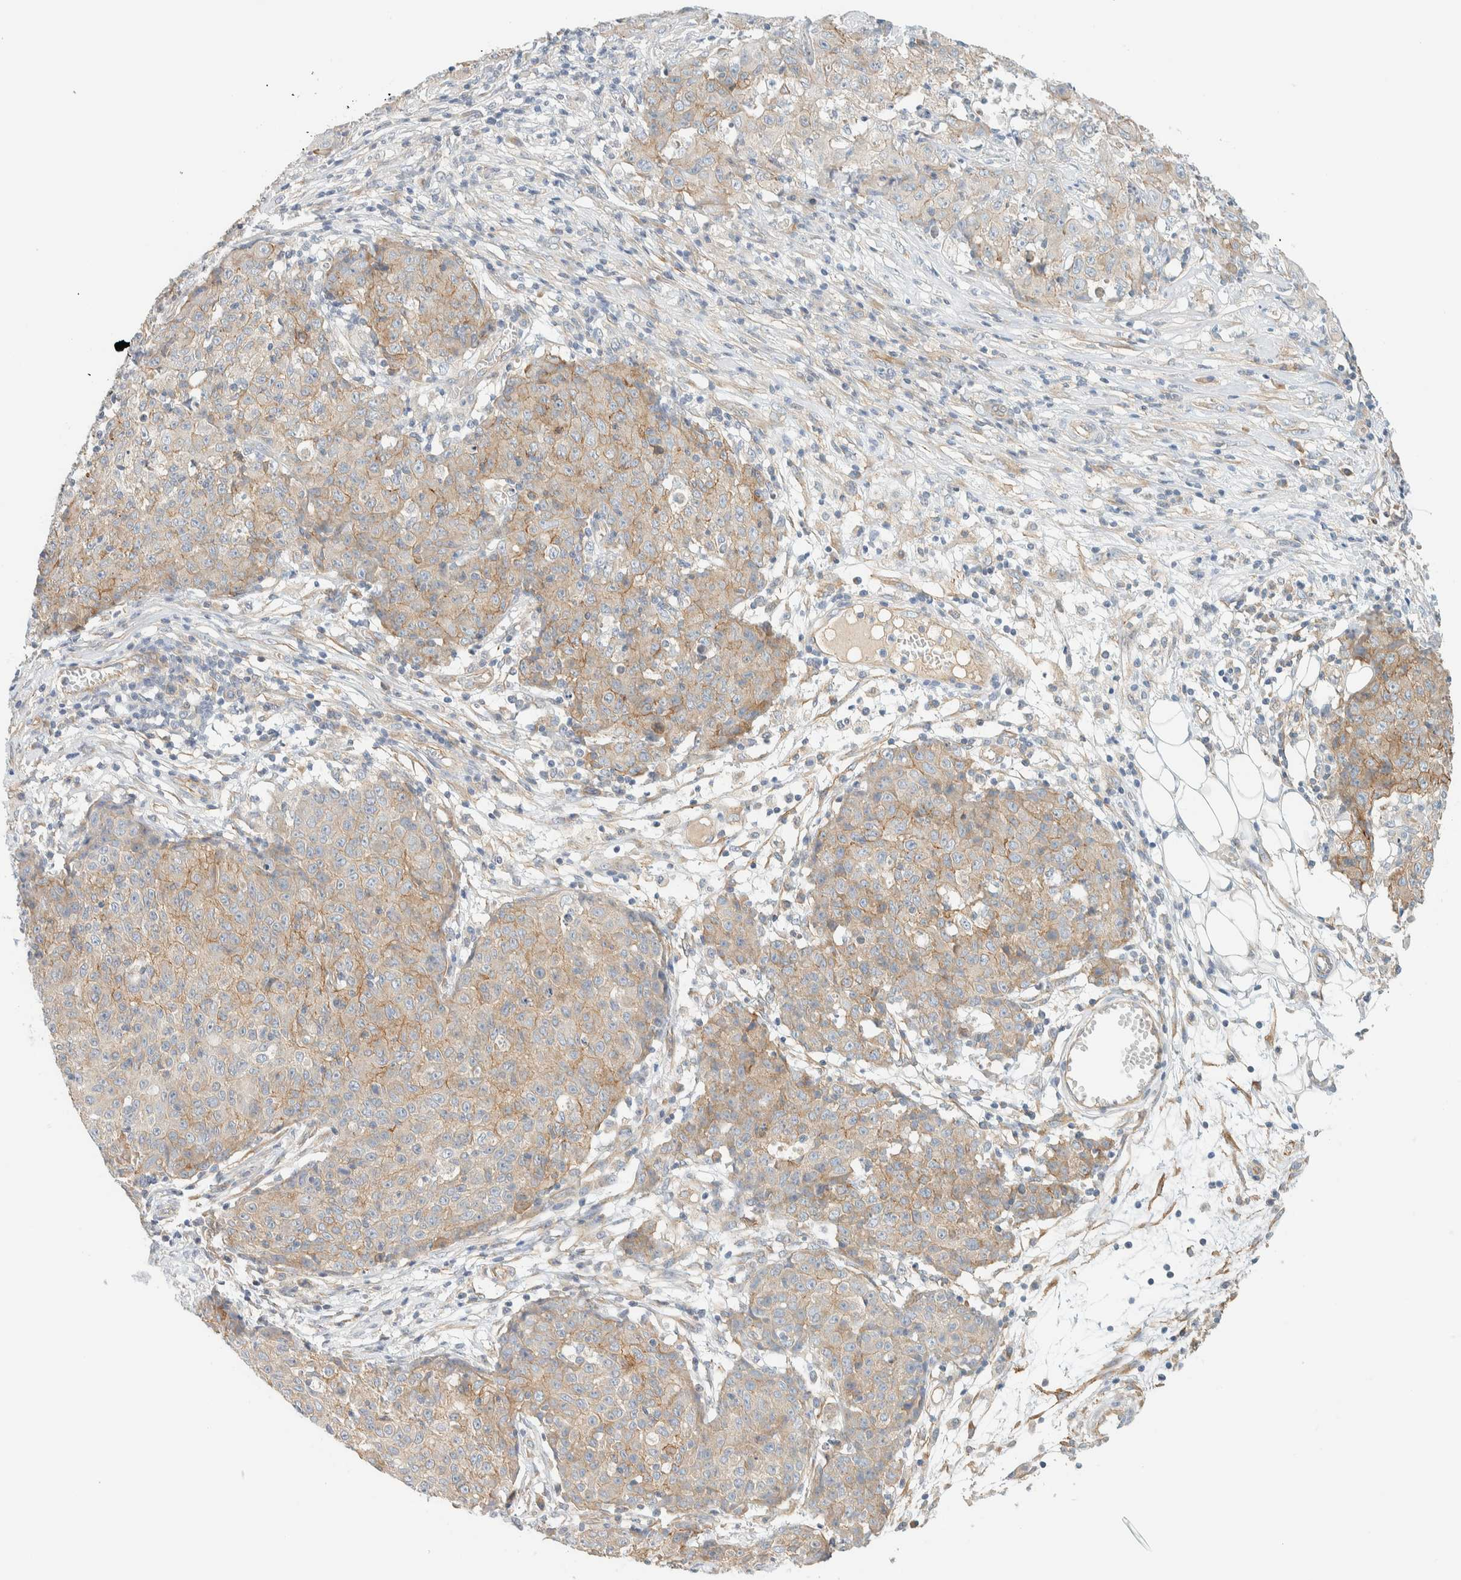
{"staining": {"intensity": "weak", "quantity": "<25%", "location": "cytoplasmic/membranous"}, "tissue": "ovarian cancer", "cell_type": "Tumor cells", "image_type": "cancer", "snomed": [{"axis": "morphology", "description": "Carcinoma, endometroid"}, {"axis": "topography", "description": "Ovary"}], "caption": "This is a micrograph of IHC staining of ovarian endometroid carcinoma, which shows no staining in tumor cells.", "gene": "LIMA1", "patient": {"sex": "female", "age": 42}}